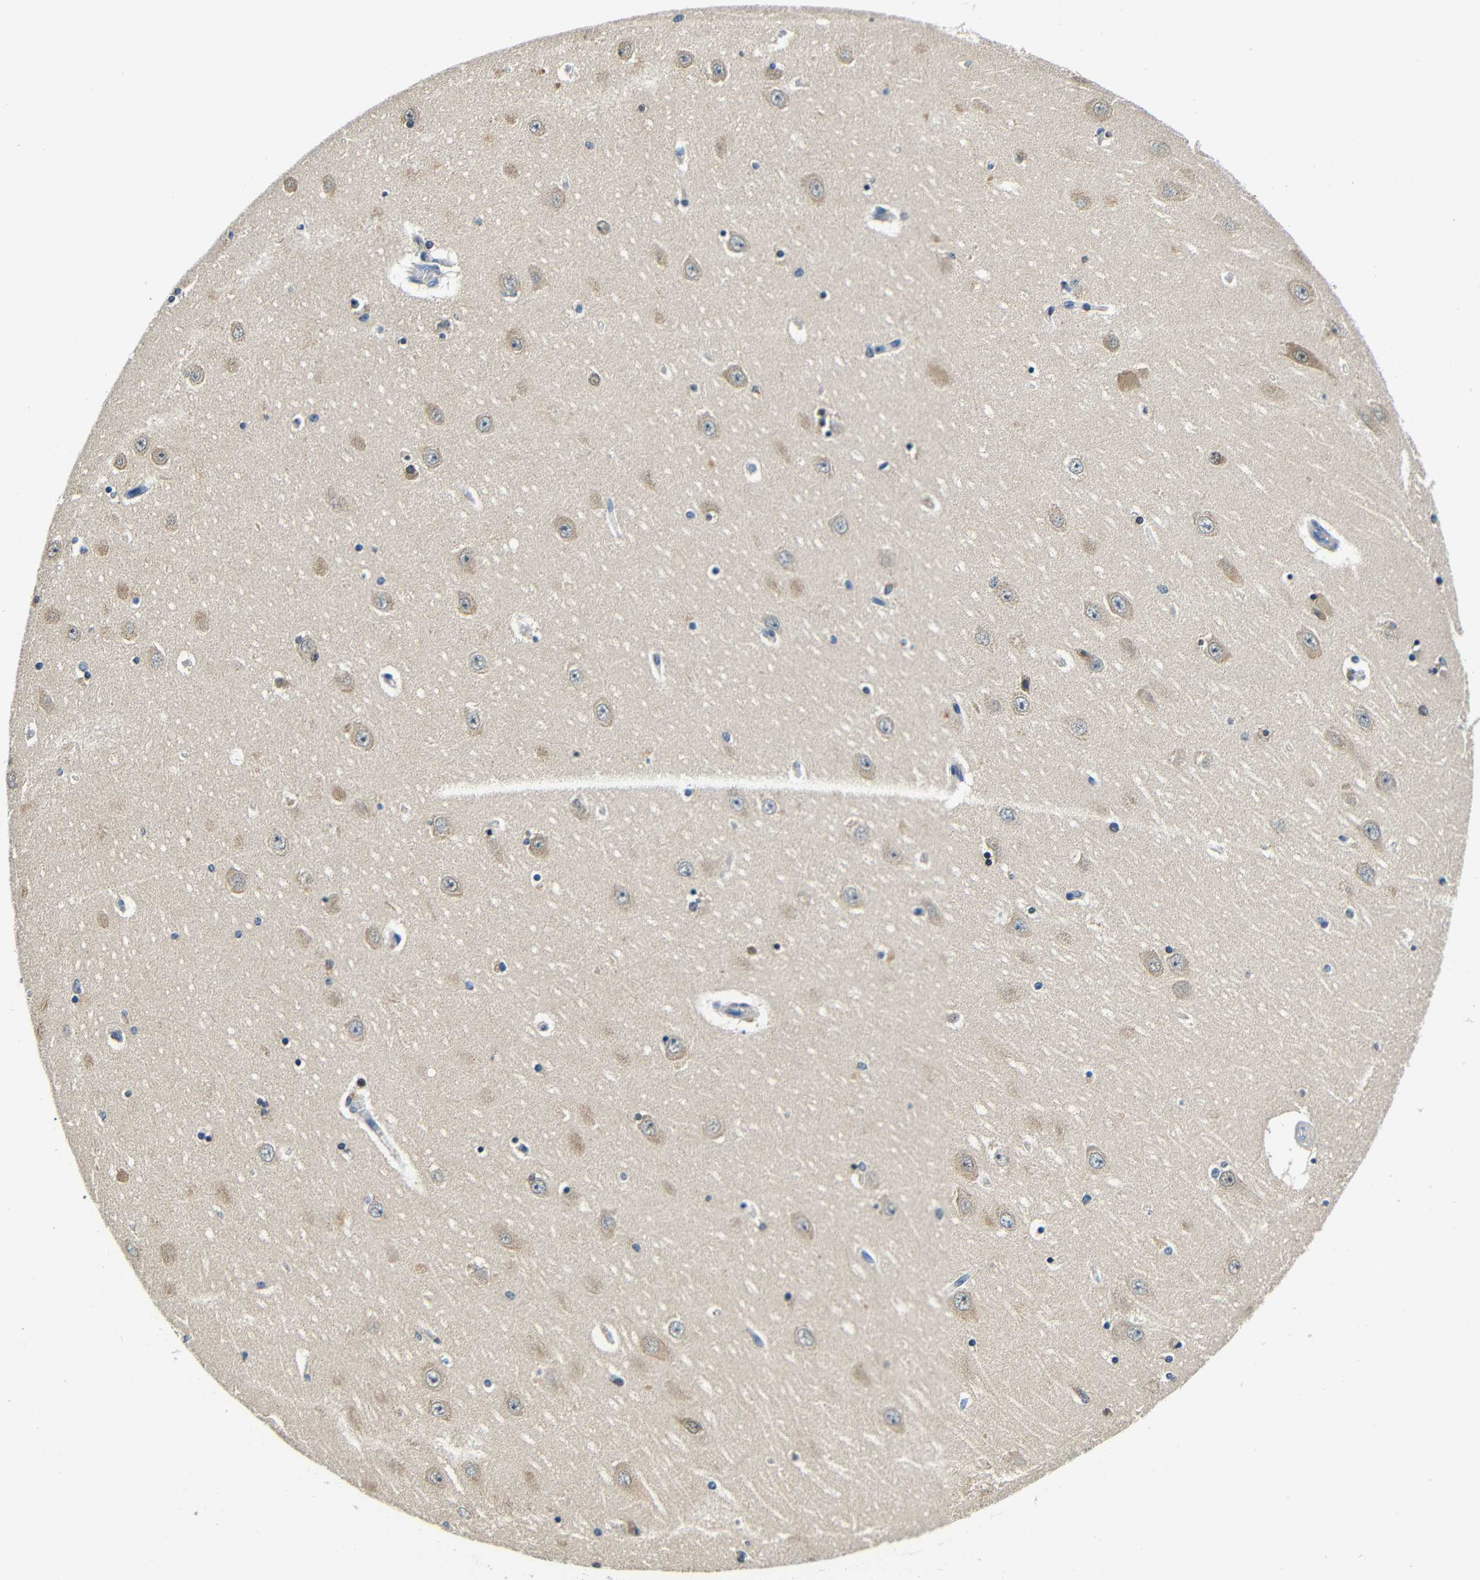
{"staining": {"intensity": "weak", "quantity": "<25%", "location": "cytoplasmic/membranous,nuclear"}, "tissue": "hippocampus", "cell_type": "Glial cells", "image_type": "normal", "snomed": [{"axis": "morphology", "description": "Normal tissue, NOS"}, {"axis": "topography", "description": "Hippocampus"}], "caption": "Hippocampus was stained to show a protein in brown. There is no significant positivity in glial cells. (Brightfield microscopy of DAB IHC at high magnification).", "gene": "ADAP1", "patient": {"sex": "female", "age": 54}}